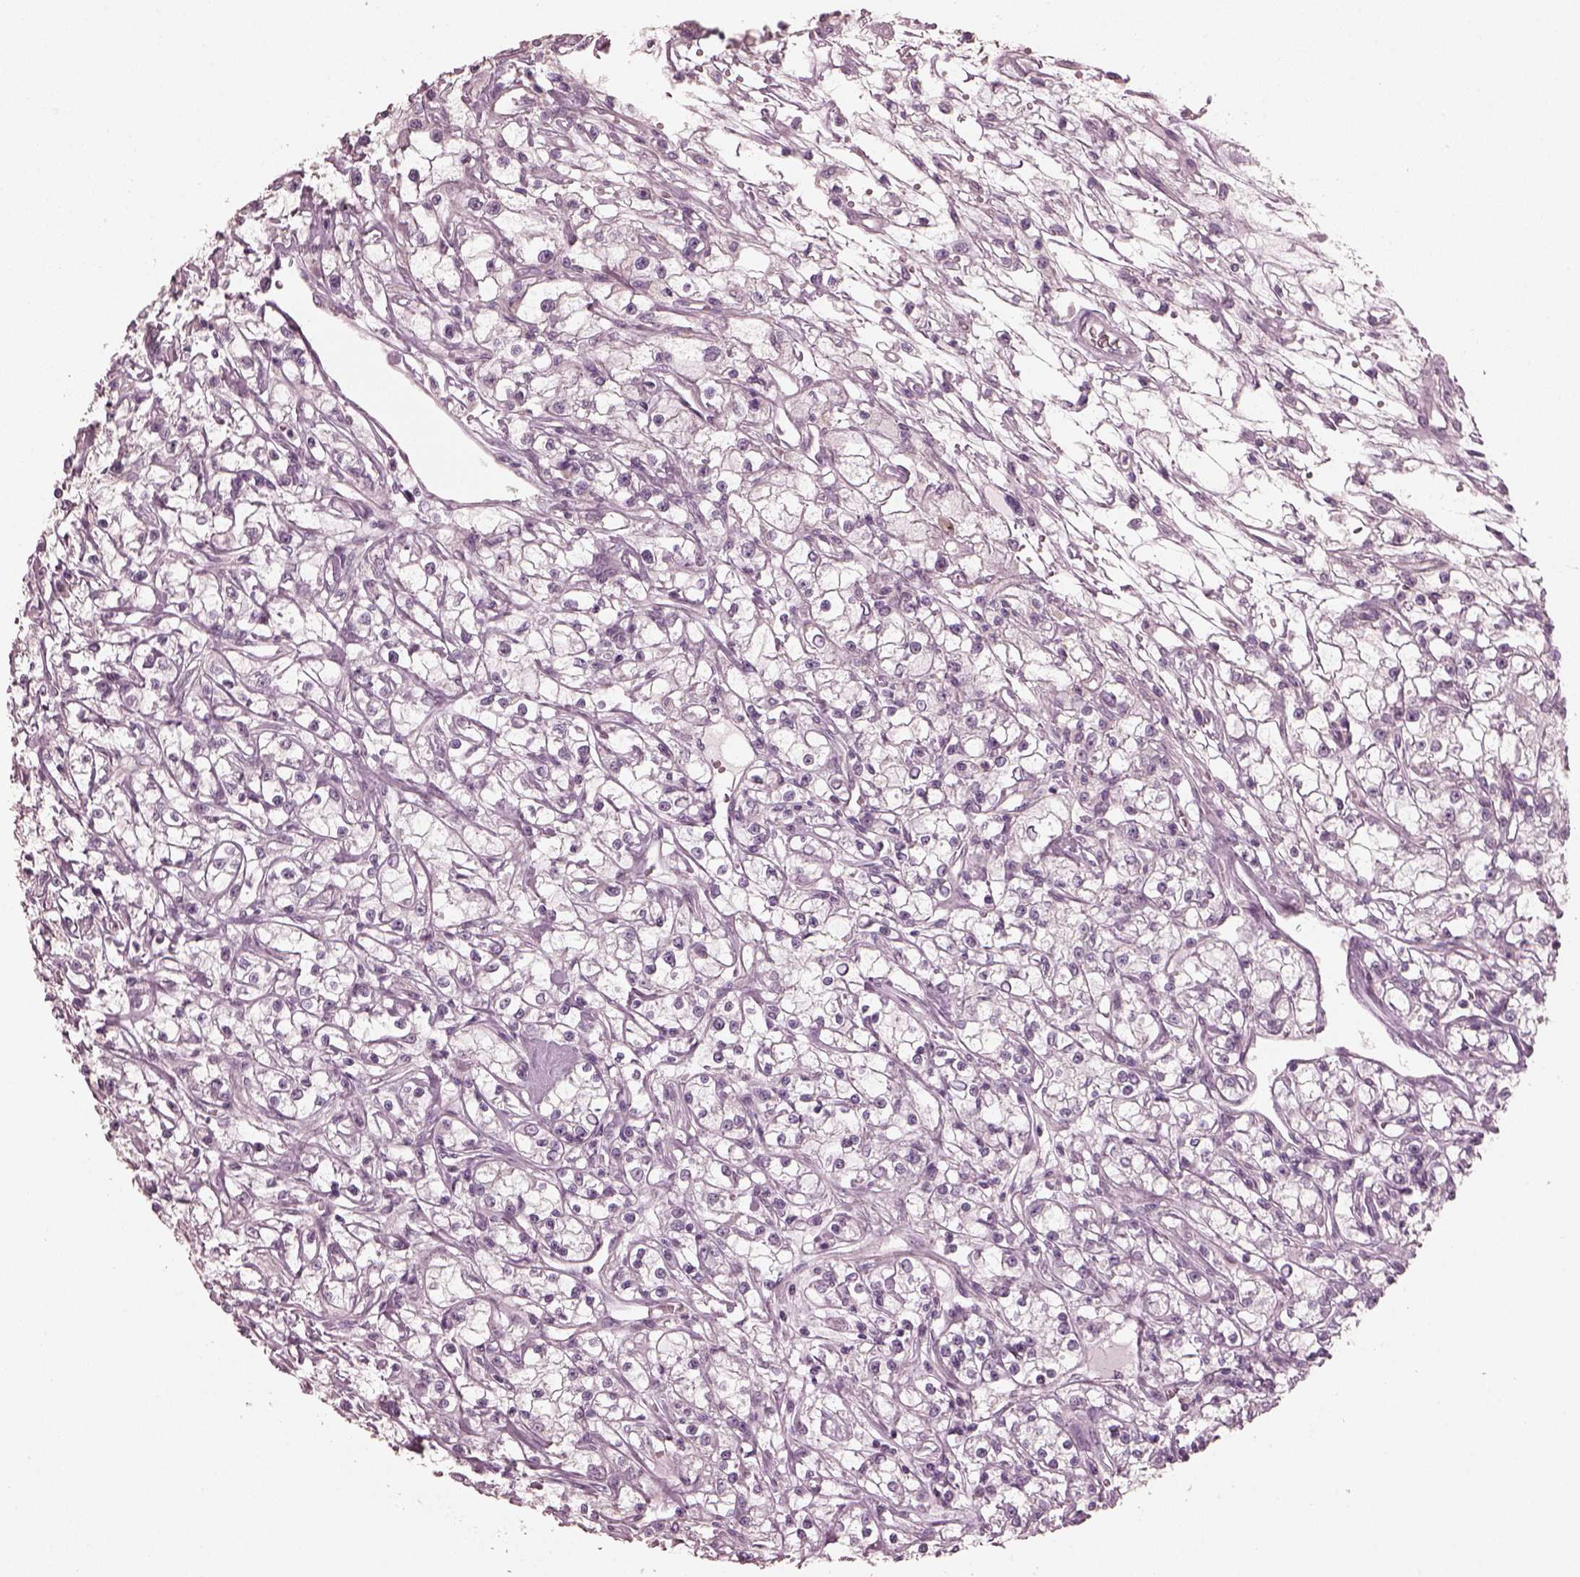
{"staining": {"intensity": "negative", "quantity": "none", "location": "none"}, "tissue": "renal cancer", "cell_type": "Tumor cells", "image_type": "cancer", "snomed": [{"axis": "morphology", "description": "Adenocarcinoma, NOS"}, {"axis": "topography", "description": "Kidney"}], "caption": "This is an immunohistochemistry histopathology image of adenocarcinoma (renal). There is no staining in tumor cells.", "gene": "OPTC", "patient": {"sex": "female", "age": 59}}